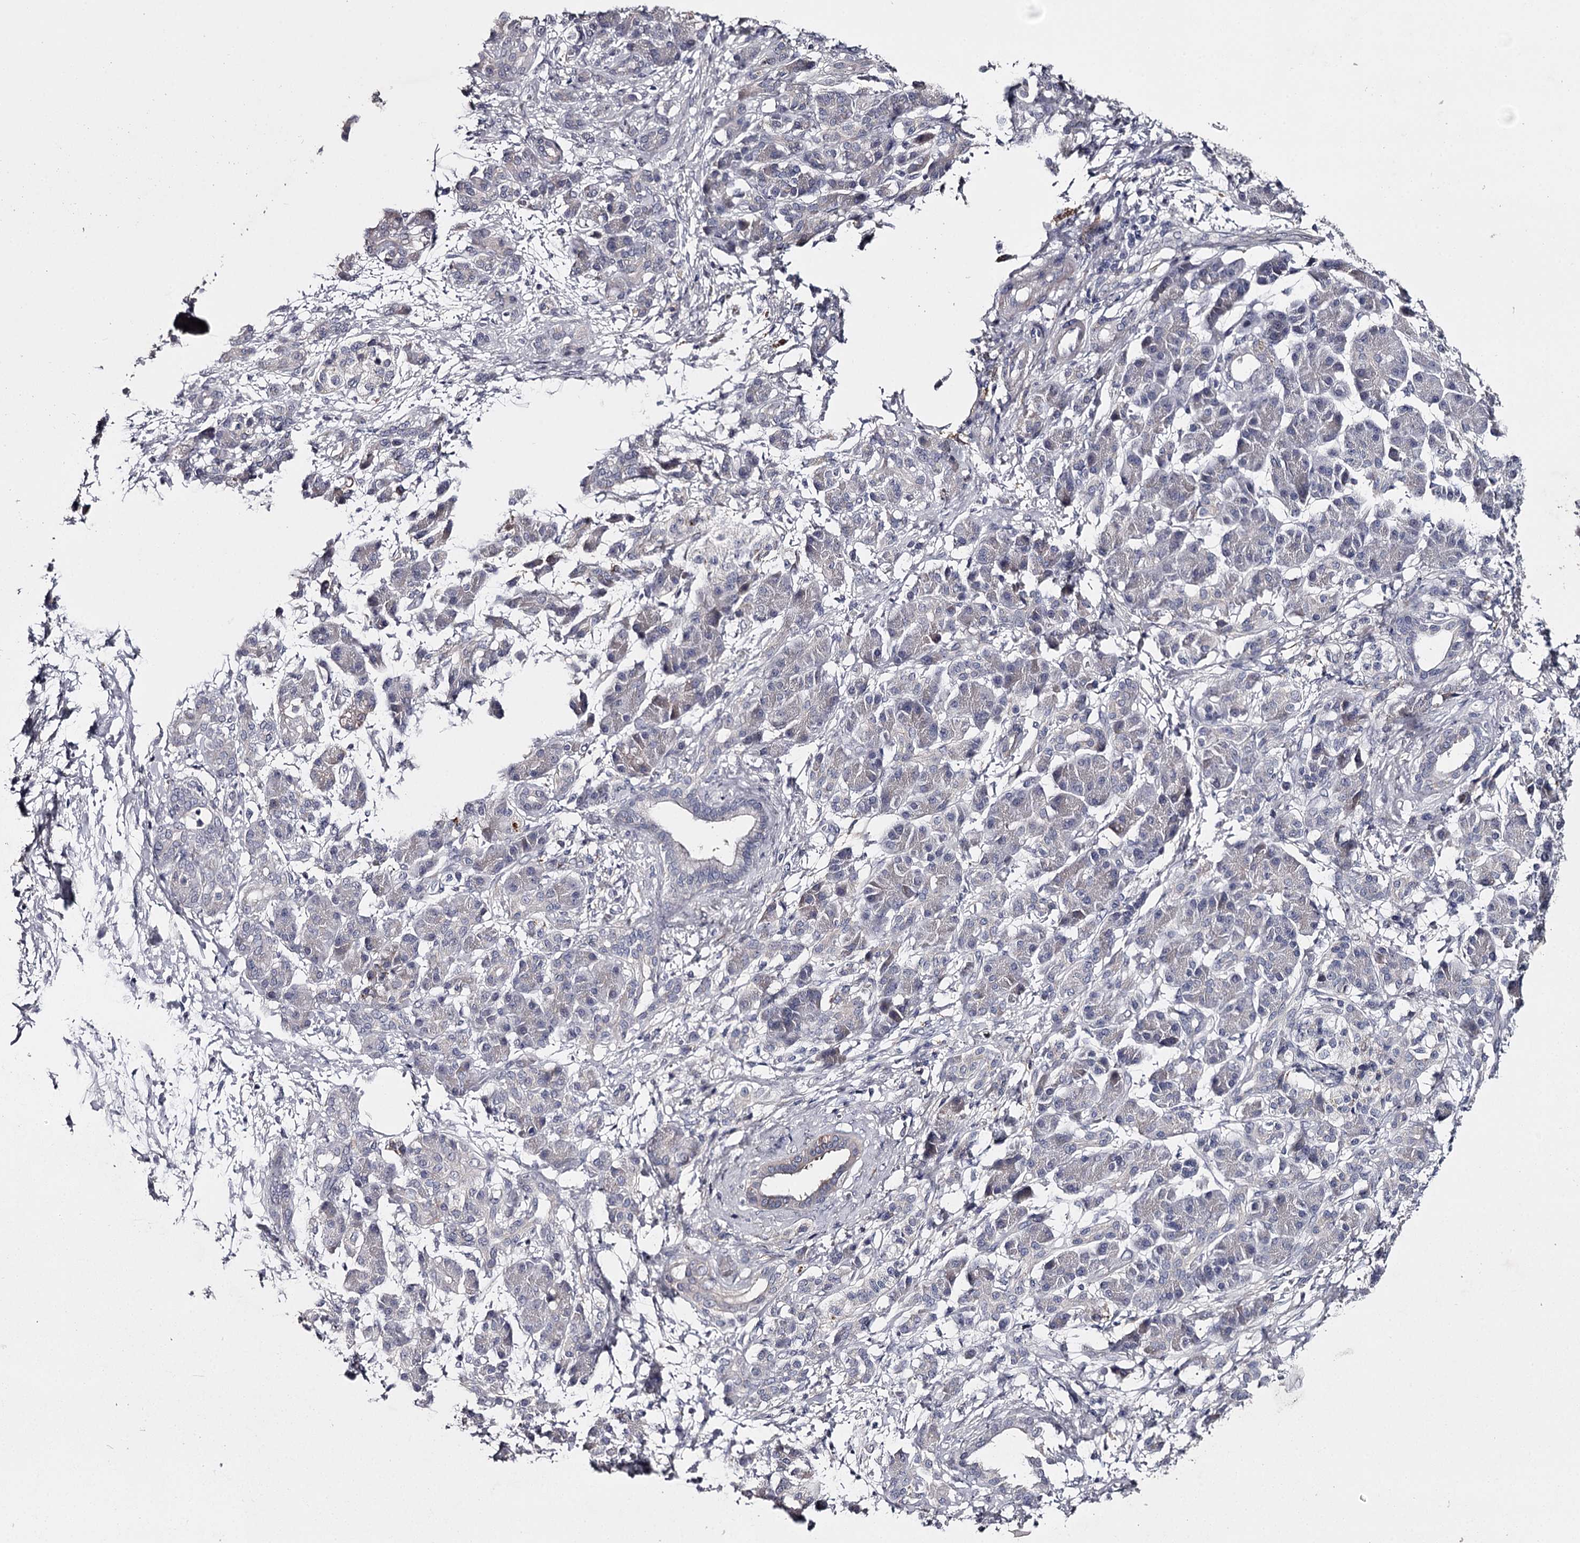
{"staining": {"intensity": "negative", "quantity": "none", "location": "none"}, "tissue": "pancreatic cancer", "cell_type": "Tumor cells", "image_type": "cancer", "snomed": [{"axis": "morphology", "description": "Adenocarcinoma, NOS"}, {"axis": "topography", "description": "Pancreas"}], "caption": "Adenocarcinoma (pancreatic) was stained to show a protein in brown. There is no significant staining in tumor cells.", "gene": "FDXACB1", "patient": {"sex": "female", "age": 55}}